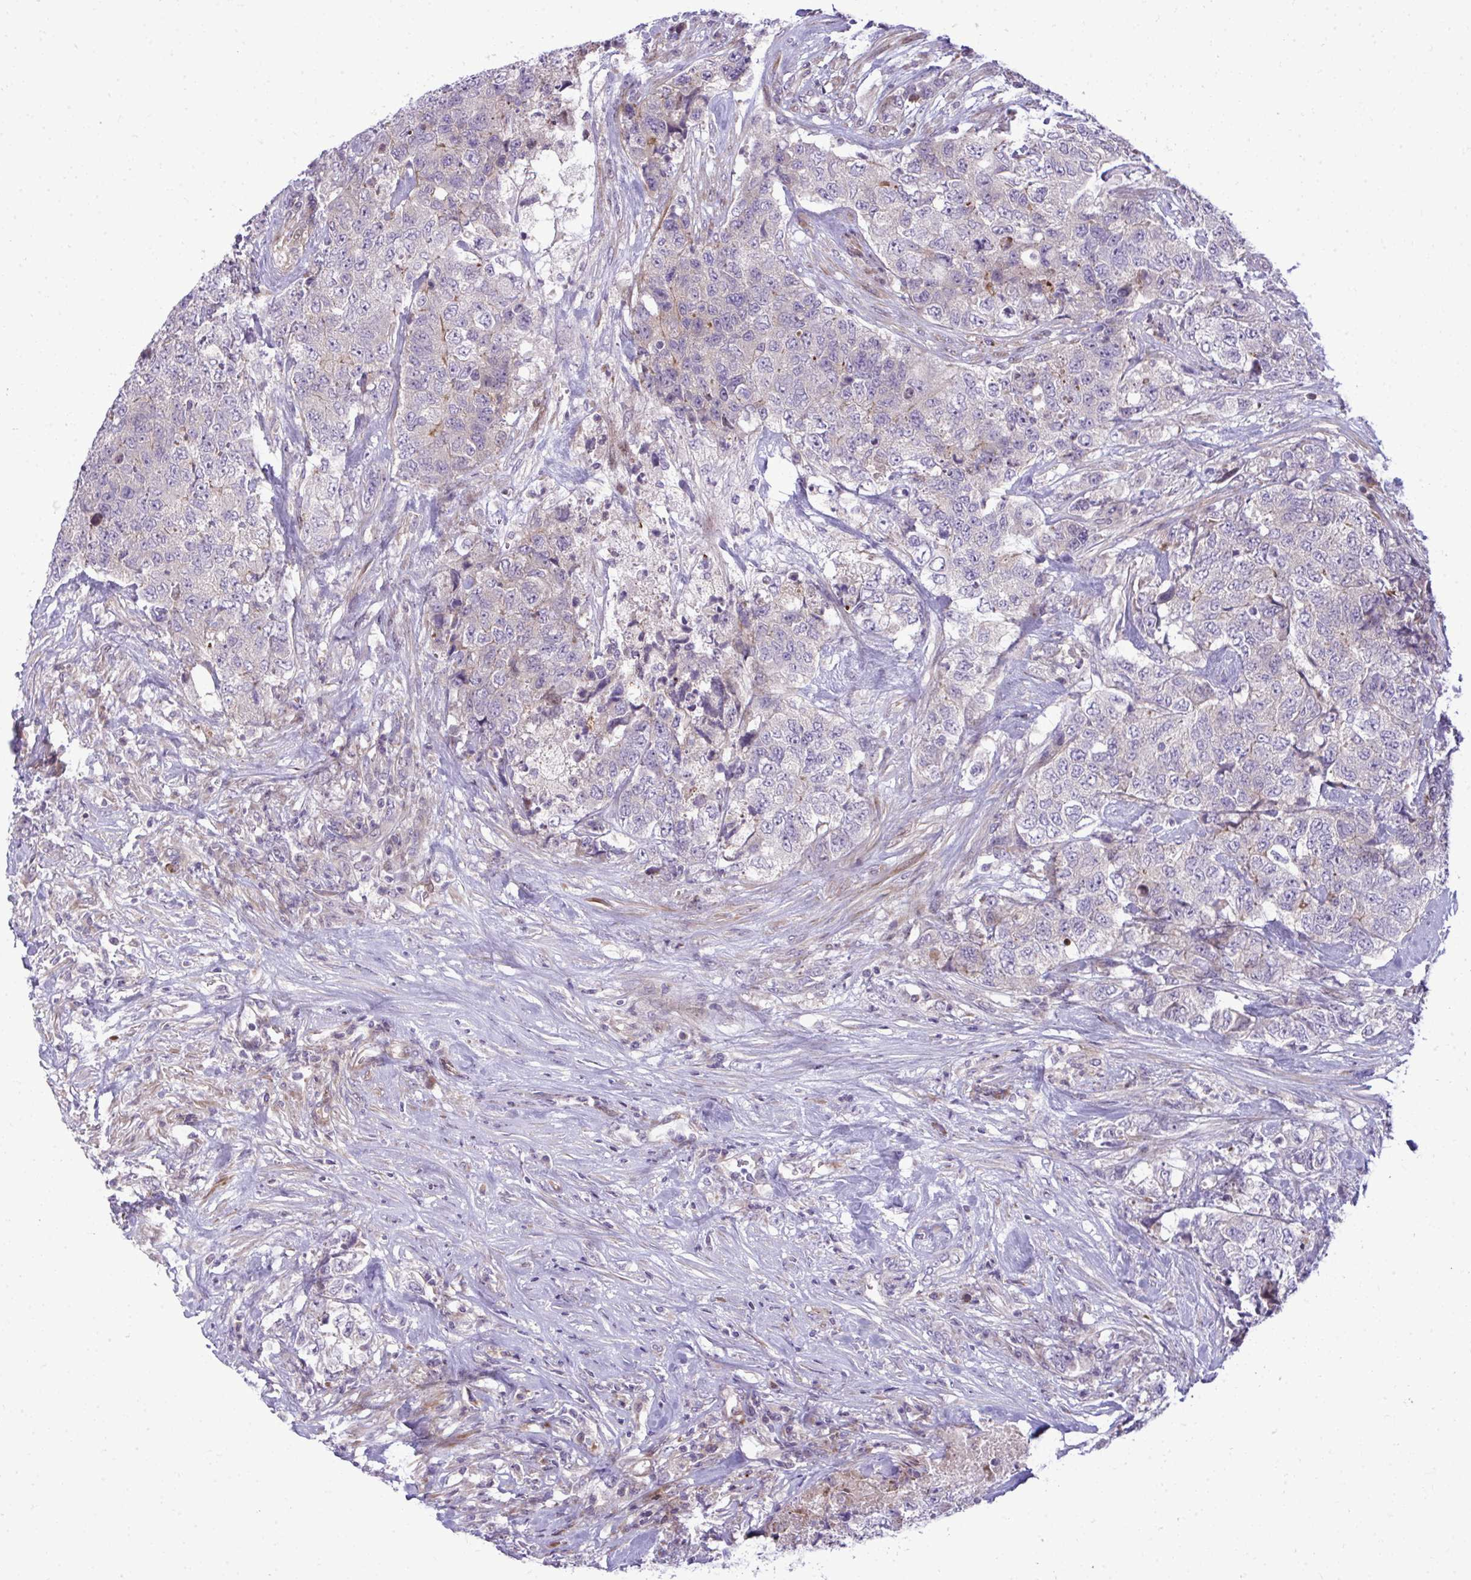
{"staining": {"intensity": "negative", "quantity": "none", "location": "none"}, "tissue": "urothelial cancer", "cell_type": "Tumor cells", "image_type": "cancer", "snomed": [{"axis": "morphology", "description": "Urothelial carcinoma, High grade"}, {"axis": "topography", "description": "Urinary bladder"}], "caption": "DAB (3,3'-diaminobenzidine) immunohistochemical staining of urothelial cancer shows no significant staining in tumor cells.", "gene": "ZSCAN9", "patient": {"sex": "female", "age": 78}}